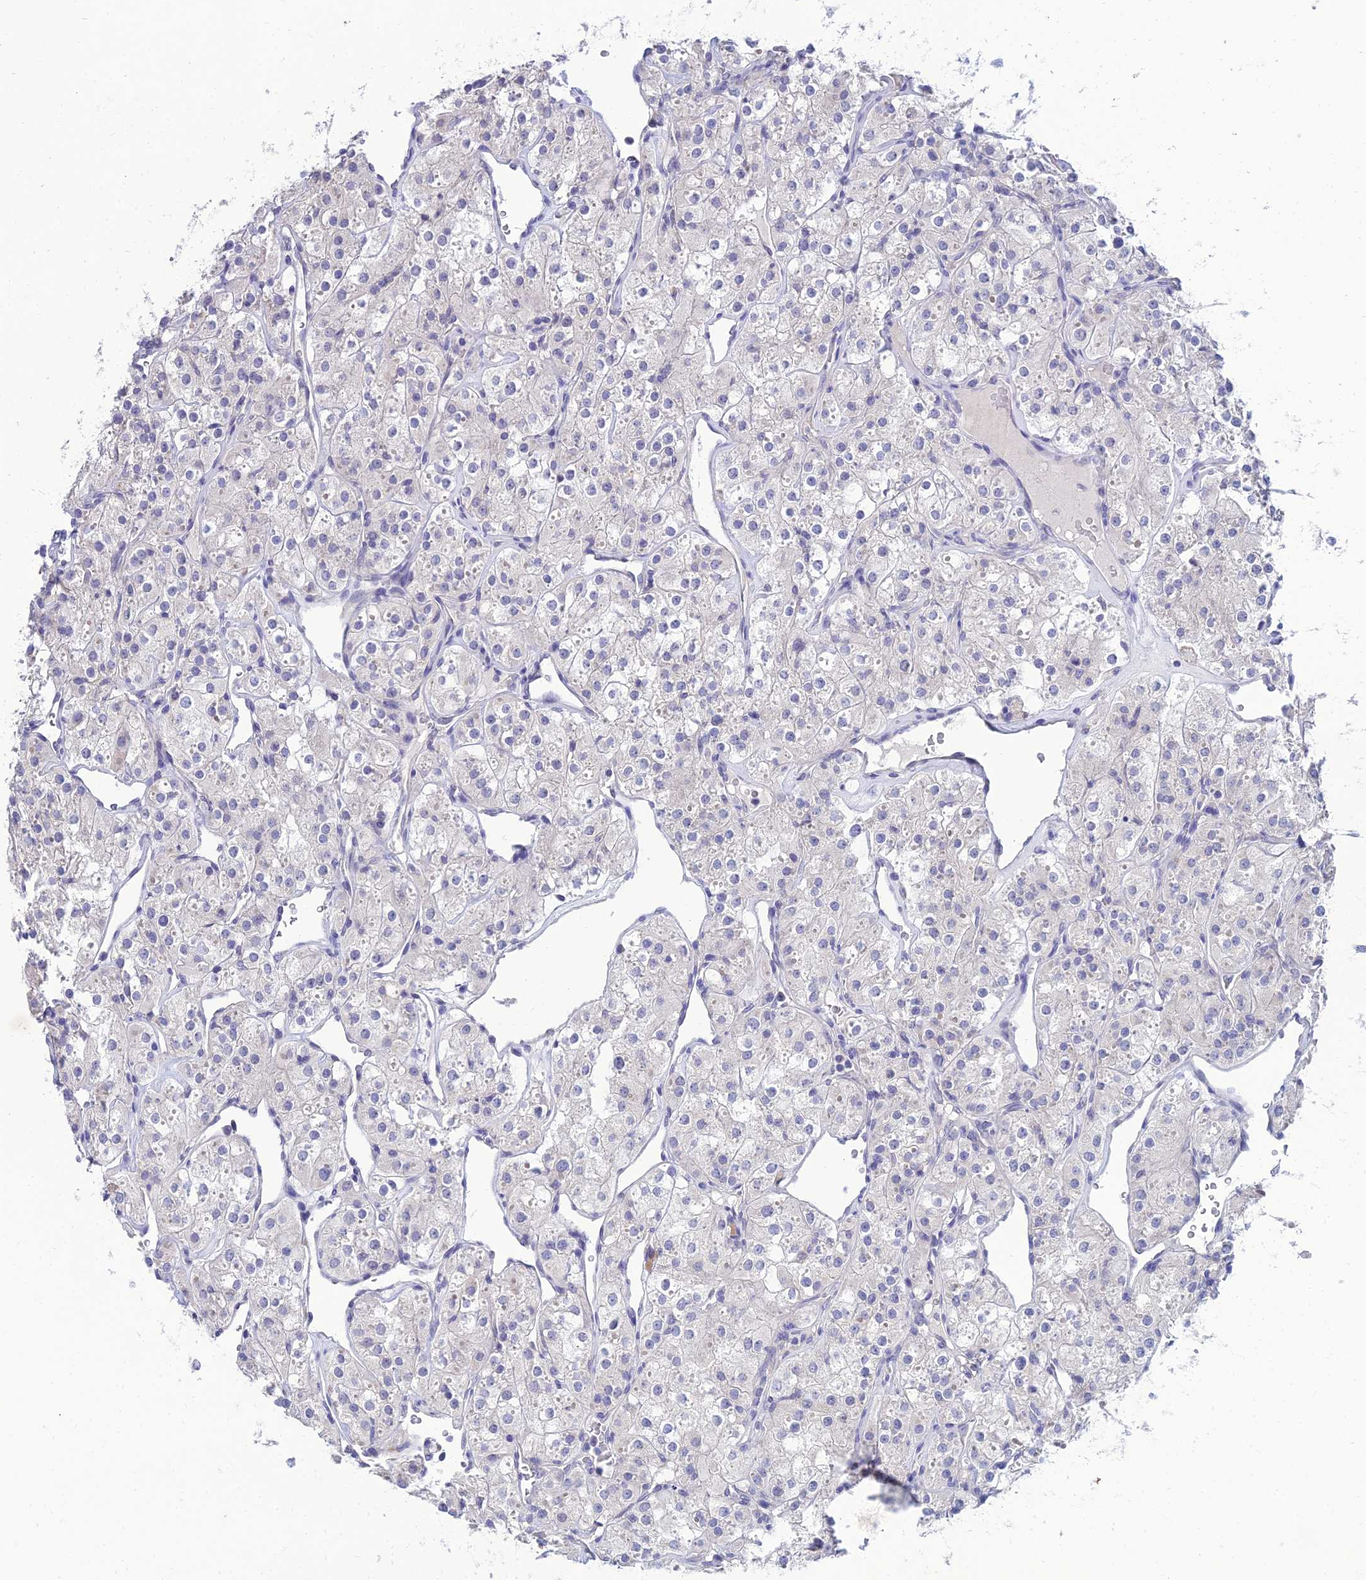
{"staining": {"intensity": "negative", "quantity": "none", "location": "none"}, "tissue": "renal cancer", "cell_type": "Tumor cells", "image_type": "cancer", "snomed": [{"axis": "morphology", "description": "Adenocarcinoma, NOS"}, {"axis": "topography", "description": "Kidney"}], "caption": "The immunohistochemistry (IHC) photomicrograph has no significant expression in tumor cells of renal cancer tissue.", "gene": "NPY", "patient": {"sex": "male", "age": 77}}